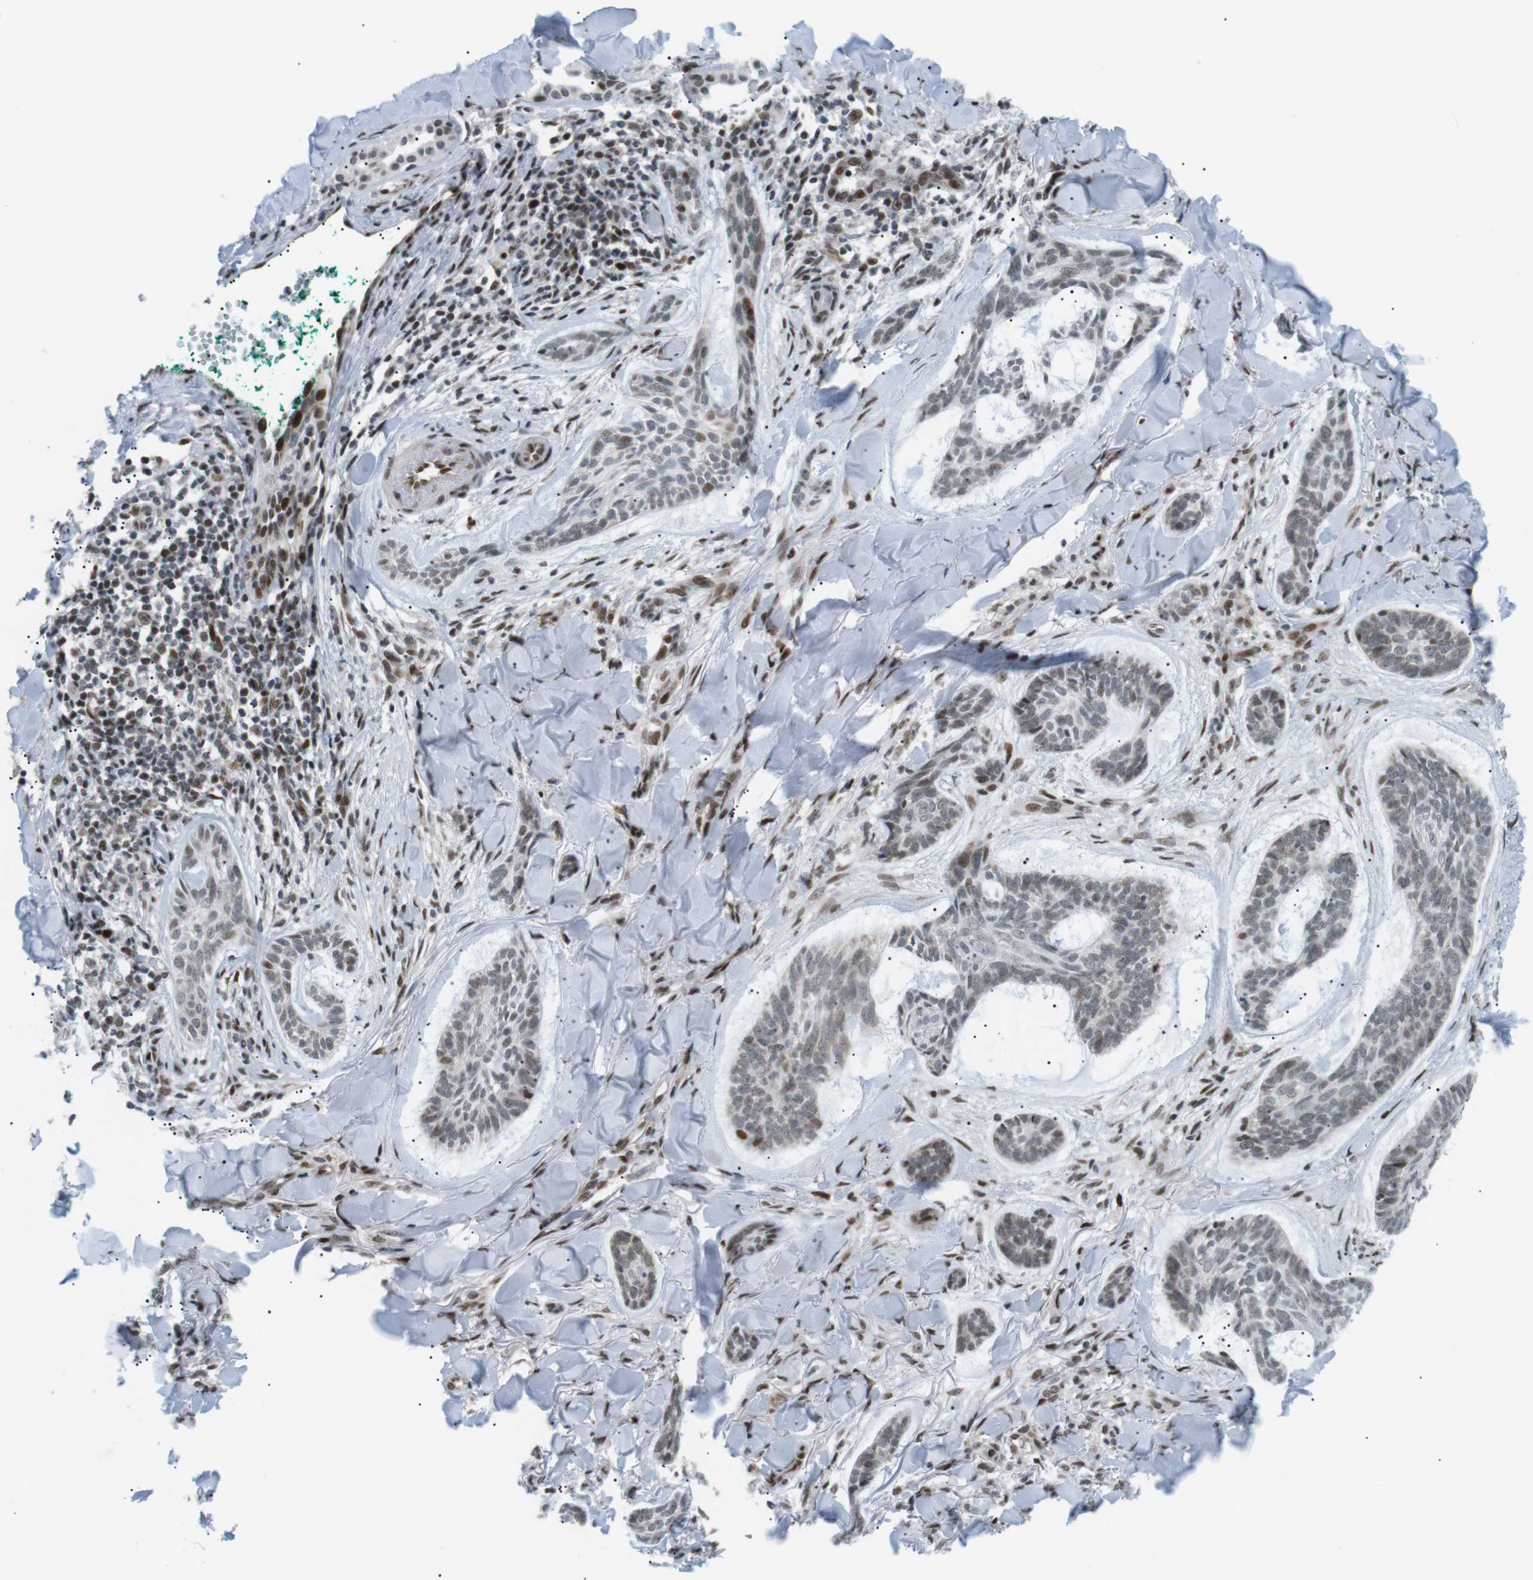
{"staining": {"intensity": "moderate", "quantity": "<25%", "location": "nuclear"}, "tissue": "skin cancer", "cell_type": "Tumor cells", "image_type": "cancer", "snomed": [{"axis": "morphology", "description": "Basal cell carcinoma"}, {"axis": "topography", "description": "Skin"}], "caption": "Immunohistochemical staining of skin basal cell carcinoma displays low levels of moderate nuclear staining in approximately <25% of tumor cells.", "gene": "CDC27", "patient": {"sex": "male", "age": 43}}